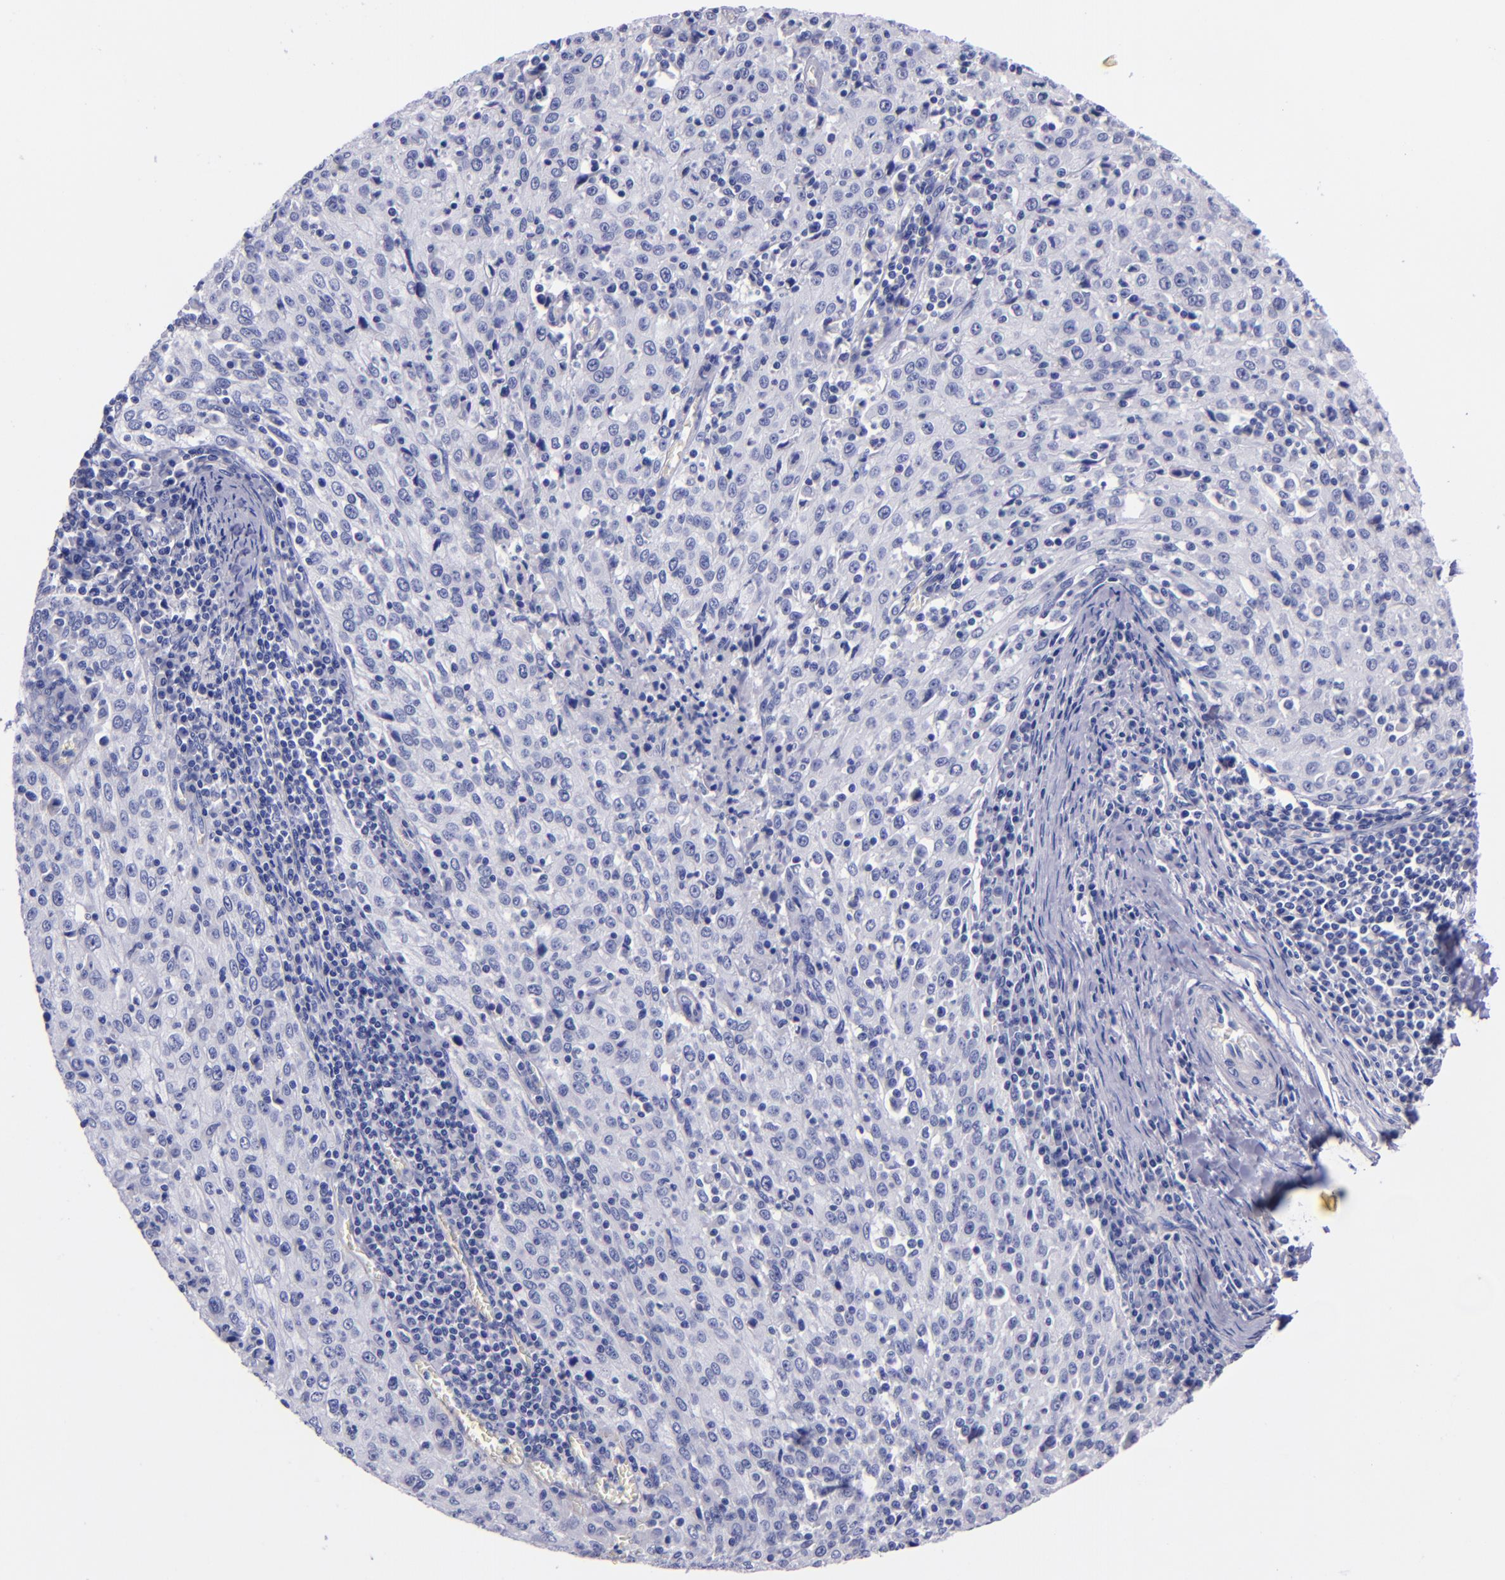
{"staining": {"intensity": "negative", "quantity": "none", "location": "none"}, "tissue": "cervical cancer", "cell_type": "Tumor cells", "image_type": "cancer", "snomed": [{"axis": "morphology", "description": "Squamous cell carcinoma, NOS"}, {"axis": "topography", "description": "Cervix"}], "caption": "The photomicrograph demonstrates no staining of tumor cells in cervical cancer.", "gene": "SV2A", "patient": {"sex": "female", "age": 27}}